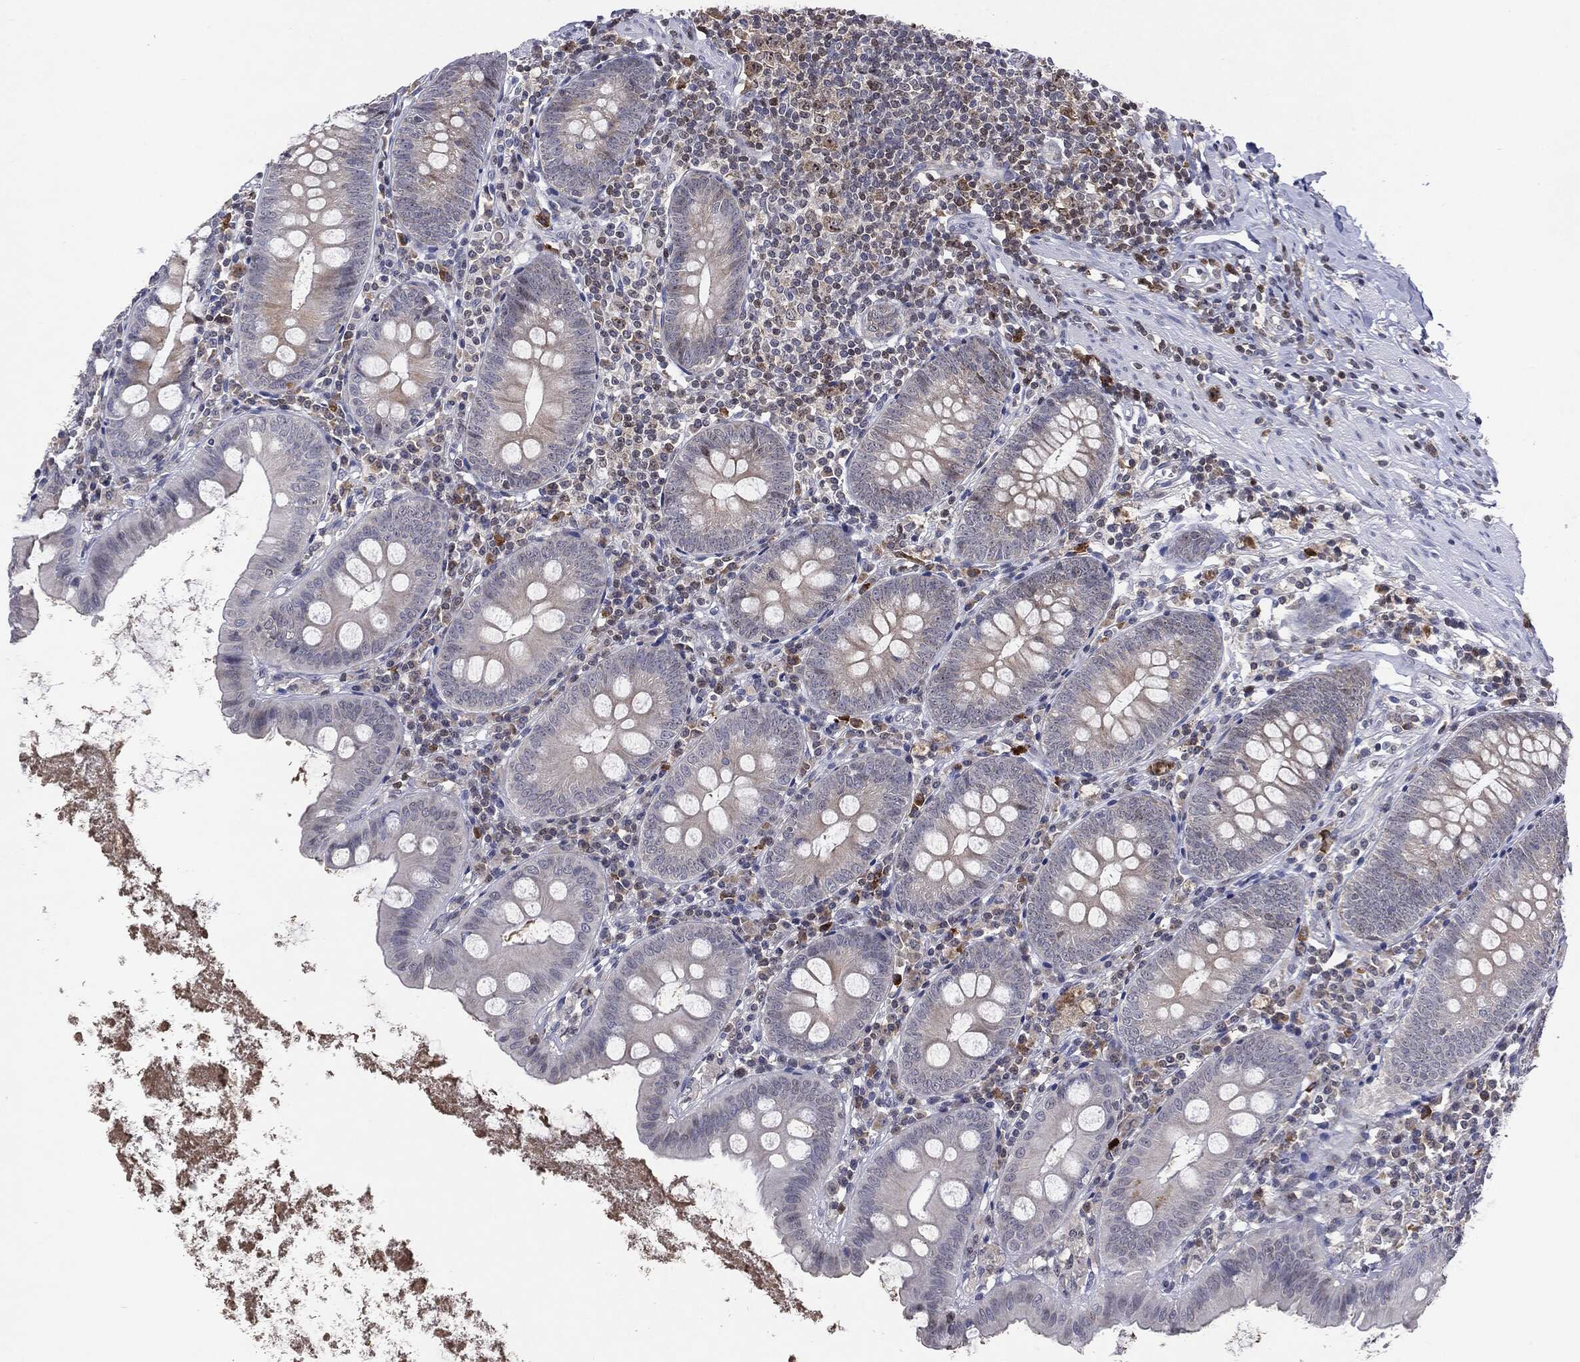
{"staining": {"intensity": "negative", "quantity": "none", "location": "none"}, "tissue": "appendix", "cell_type": "Glandular cells", "image_type": "normal", "snomed": [{"axis": "morphology", "description": "Normal tissue, NOS"}, {"axis": "topography", "description": "Appendix"}], "caption": "Immunohistochemical staining of benign appendix exhibits no significant staining in glandular cells. The staining was performed using DAB to visualize the protein expression in brown, while the nuclei were stained in blue with hematoxylin (Magnification: 20x).", "gene": "KIF2C", "patient": {"sex": "female", "age": 82}}